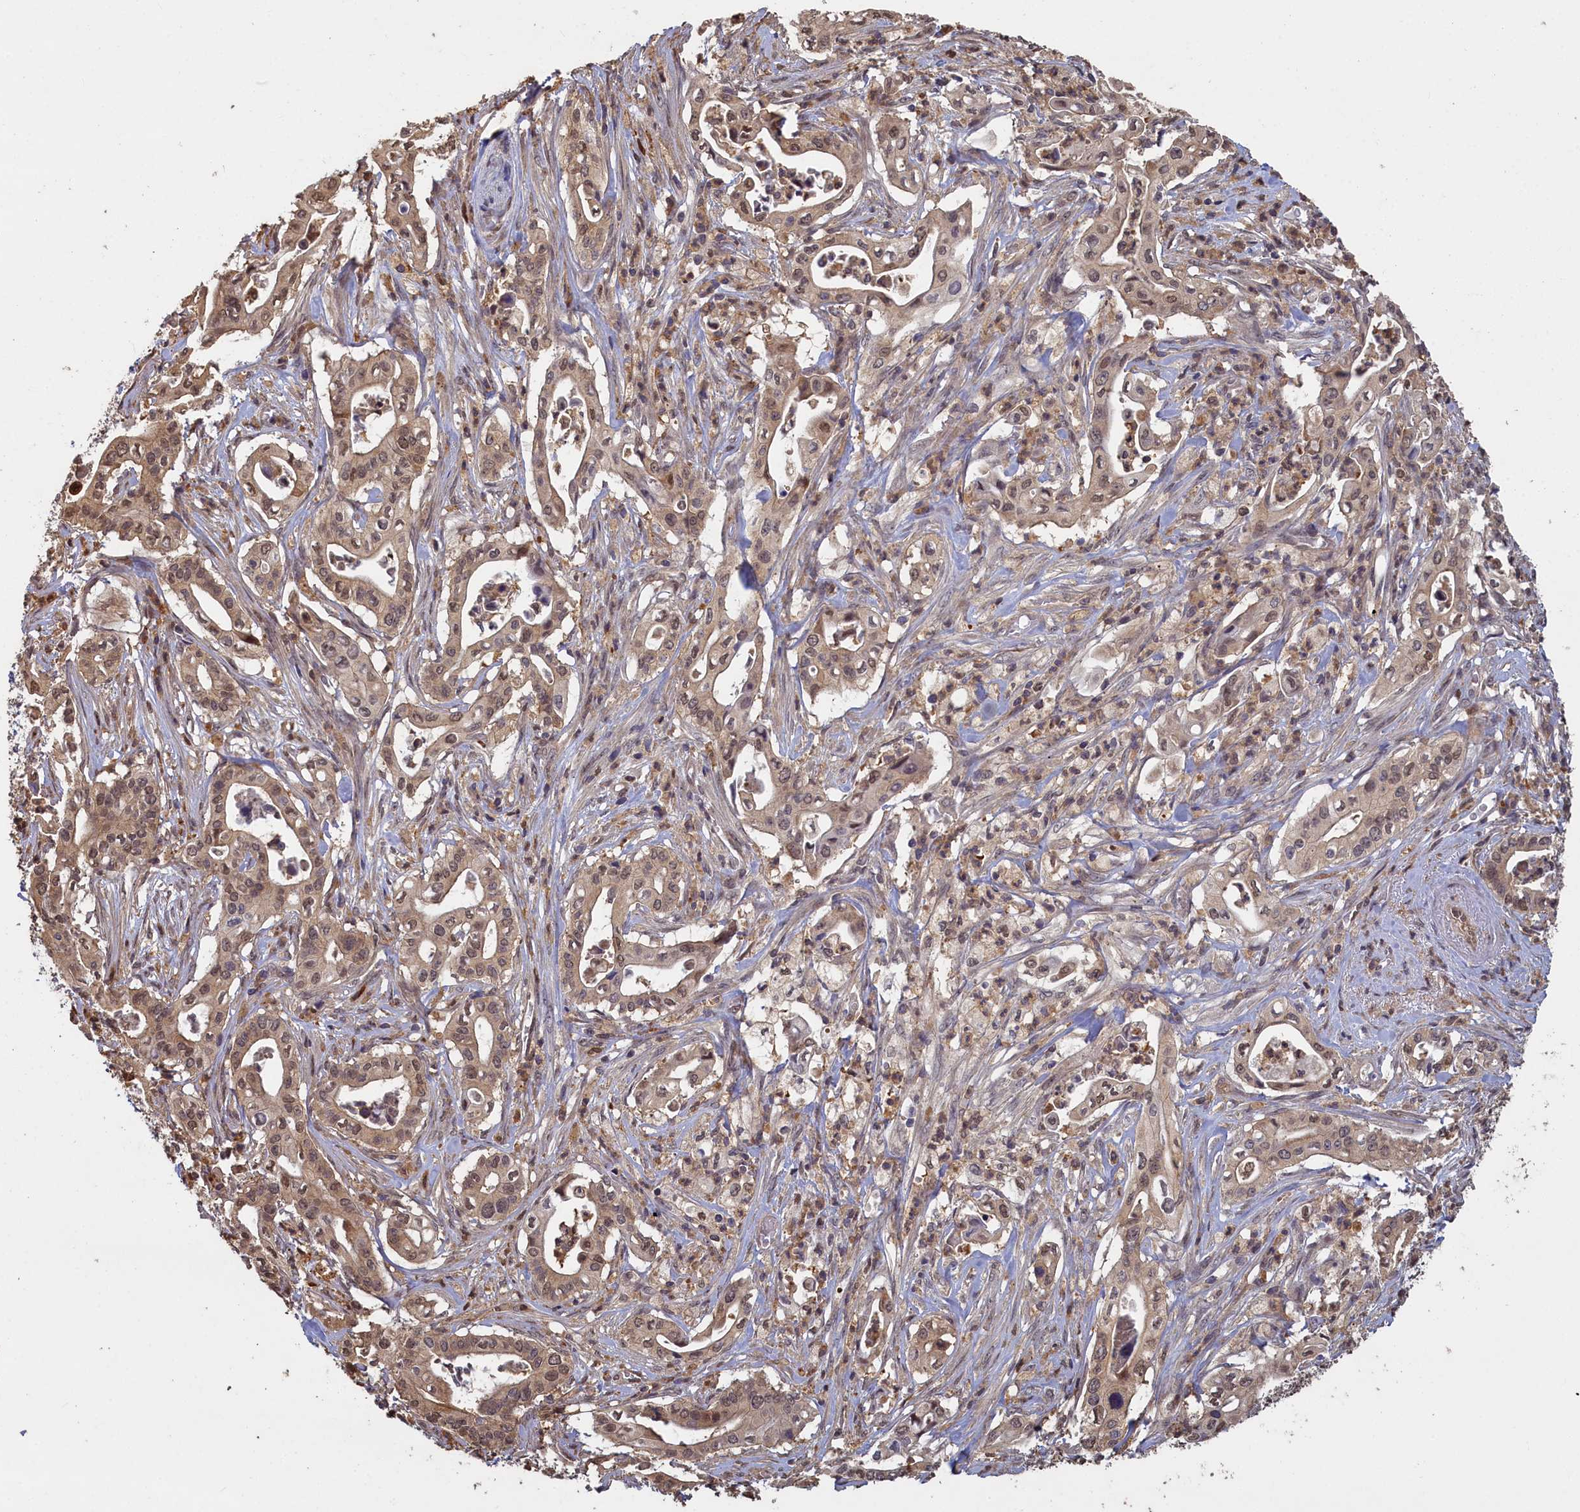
{"staining": {"intensity": "moderate", "quantity": ">75%", "location": "cytoplasmic/membranous,nuclear"}, "tissue": "pancreatic cancer", "cell_type": "Tumor cells", "image_type": "cancer", "snomed": [{"axis": "morphology", "description": "Adenocarcinoma, NOS"}, {"axis": "topography", "description": "Pancreas"}], "caption": "There is medium levels of moderate cytoplasmic/membranous and nuclear staining in tumor cells of pancreatic adenocarcinoma, as demonstrated by immunohistochemical staining (brown color).", "gene": "UCHL3", "patient": {"sex": "female", "age": 77}}